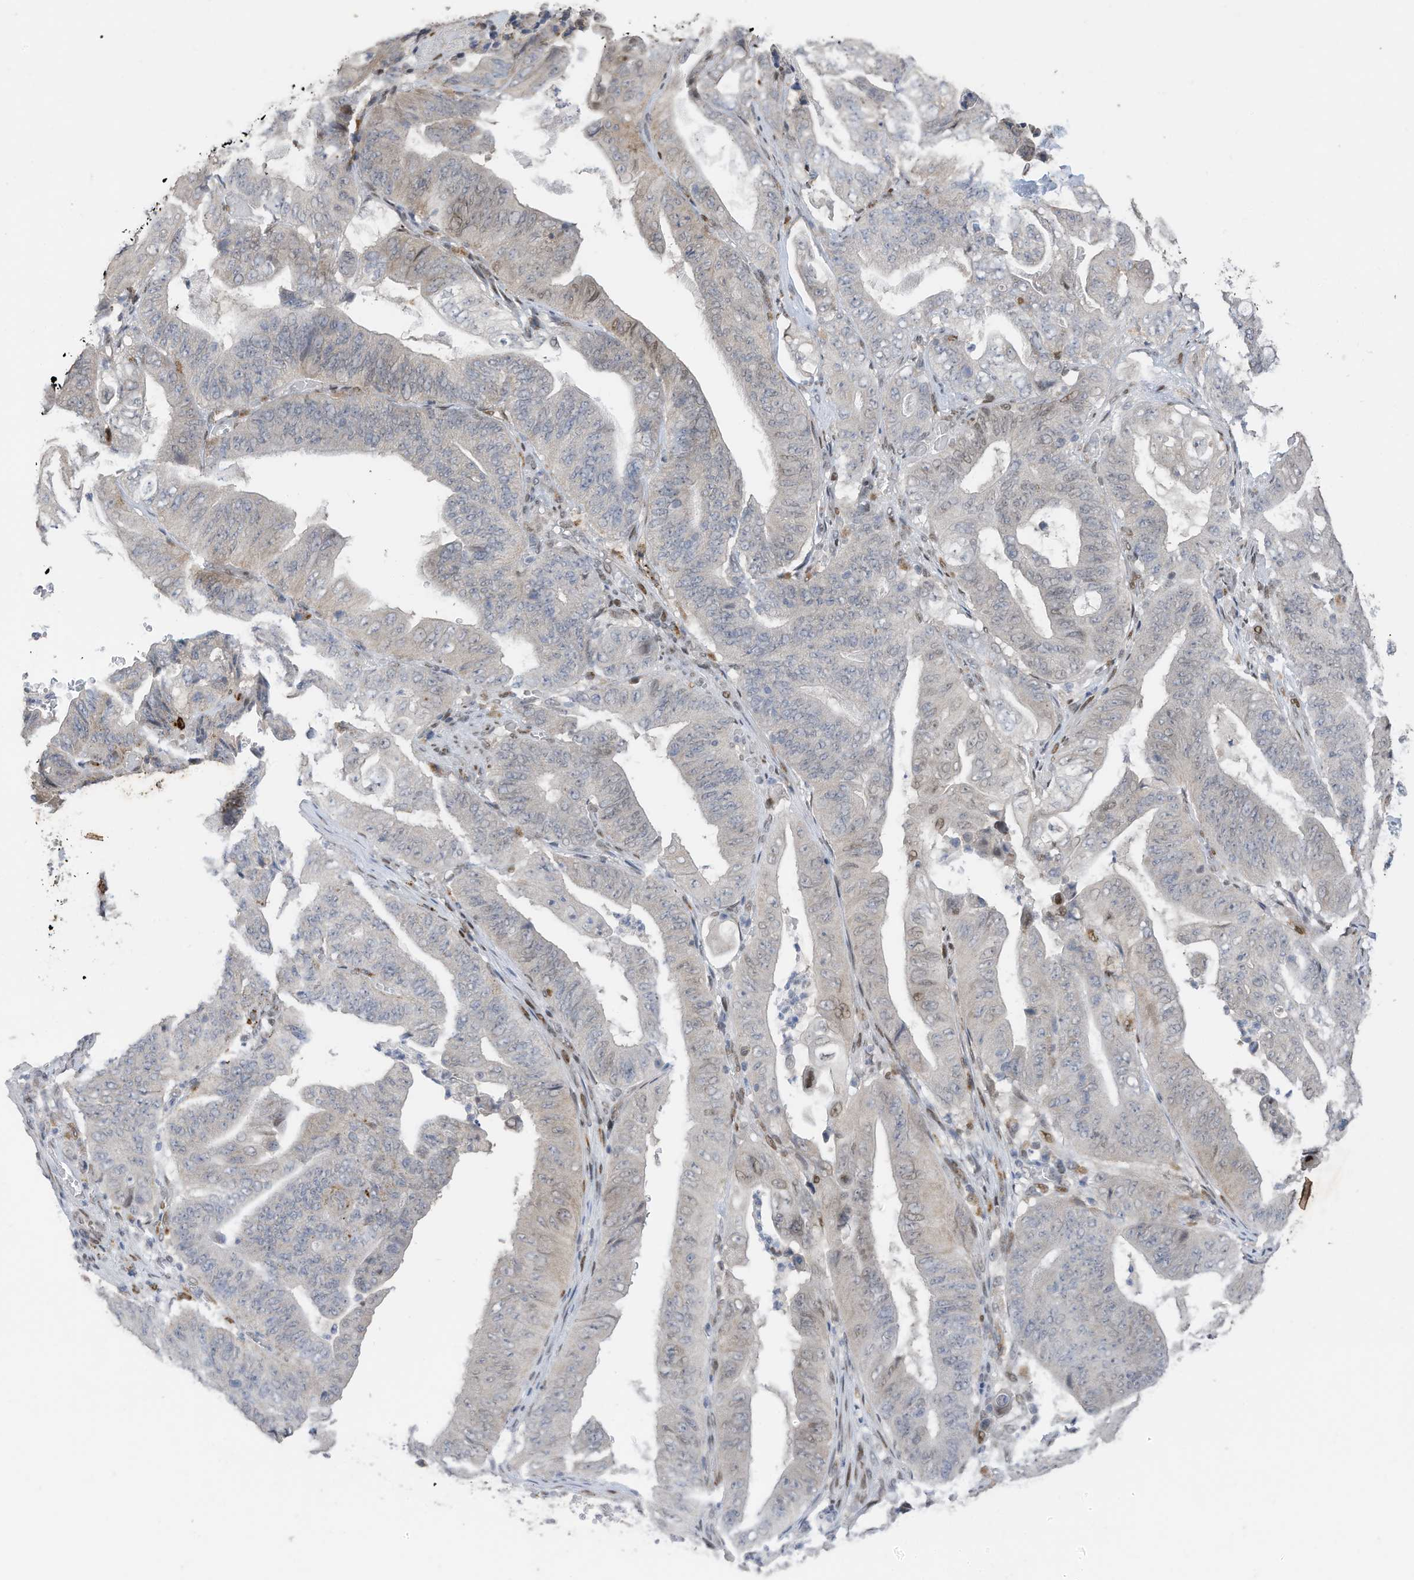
{"staining": {"intensity": "weak", "quantity": "<25%", "location": "nuclear"}, "tissue": "stomach cancer", "cell_type": "Tumor cells", "image_type": "cancer", "snomed": [{"axis": "morphology", "description": "Adenocarcinoma, NOS"}, {"axis": "topography", "description": "Stomach"}], "caption": "Image shows no significant protein expression in tumor cells of stomach cancer (adenocarcinoma). (DAB IHC, high magnification).", "gene": "RABL3", "patient": {"sex": "female", "age": 73}}